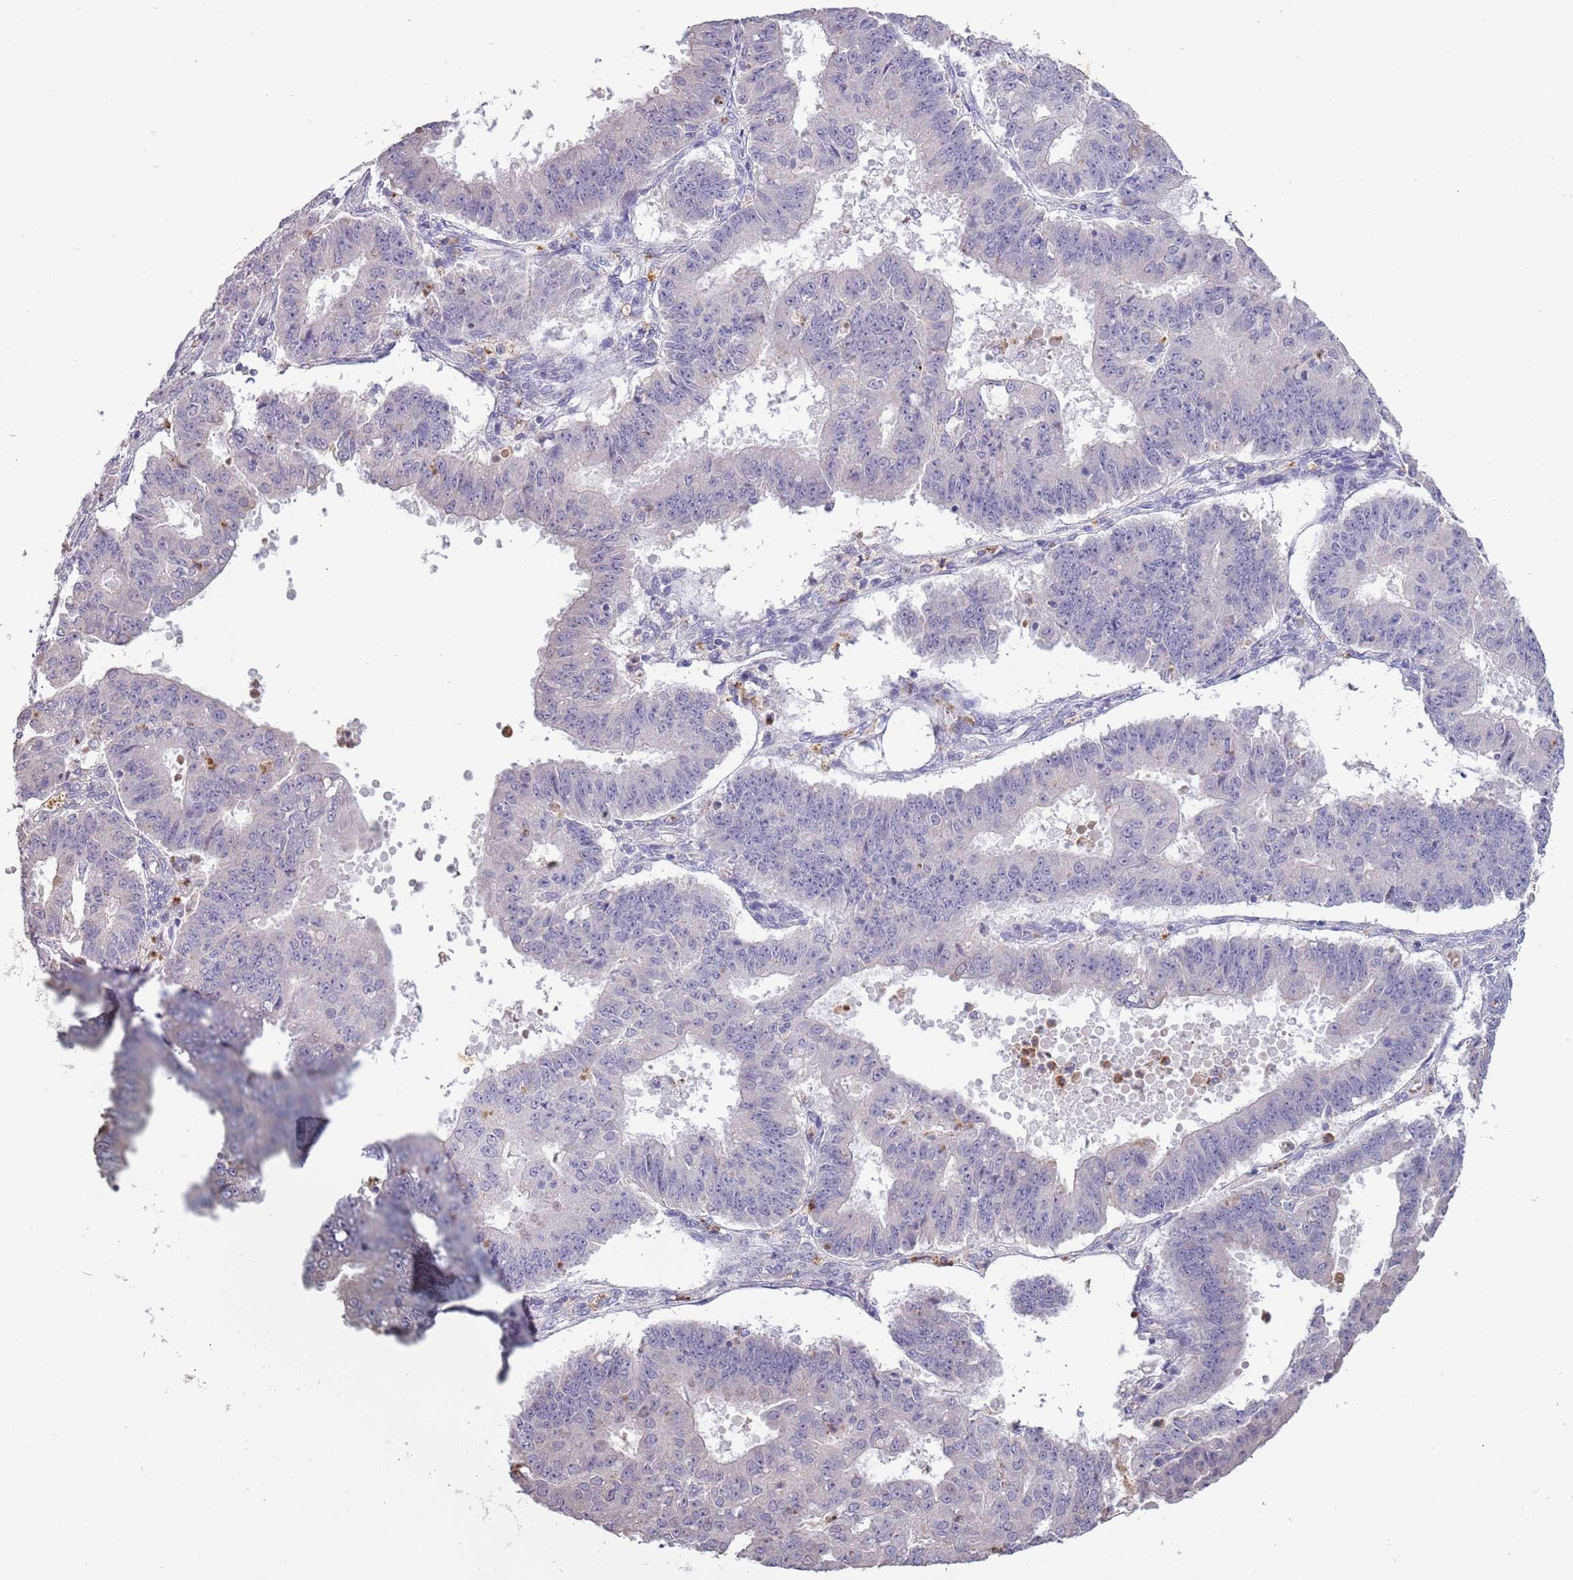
{"staining": {"intensity": "negative", "quantity": "none", "location": "none"}, "tissue": "ovarian cancer", "cell_type": "Tumor cells", "image_type": "cancer", "snomed": [{"axis": "morphology", "description": "Carcinoma, endometroid"}, {"axis": "topography", "description": "Appendix"}, {"axis": "topography", "description": "Ovary"}], "caption": "Immunohistochemistry micrograph of neoplastic tissue: ovarian cancer (endometroid carcinoma) stained with DAB (3,3'-diaminobenzidine) reveals no significant protein expression in tumor cells. (Stains: DAB (3,3'-diaminobenzidine) IHC with hematoxylin counter stain, Microscopy: brightfield microscopy at high magnification).", "gene": "P2RY13", "patient": {"sex": "female", "age": 42}}